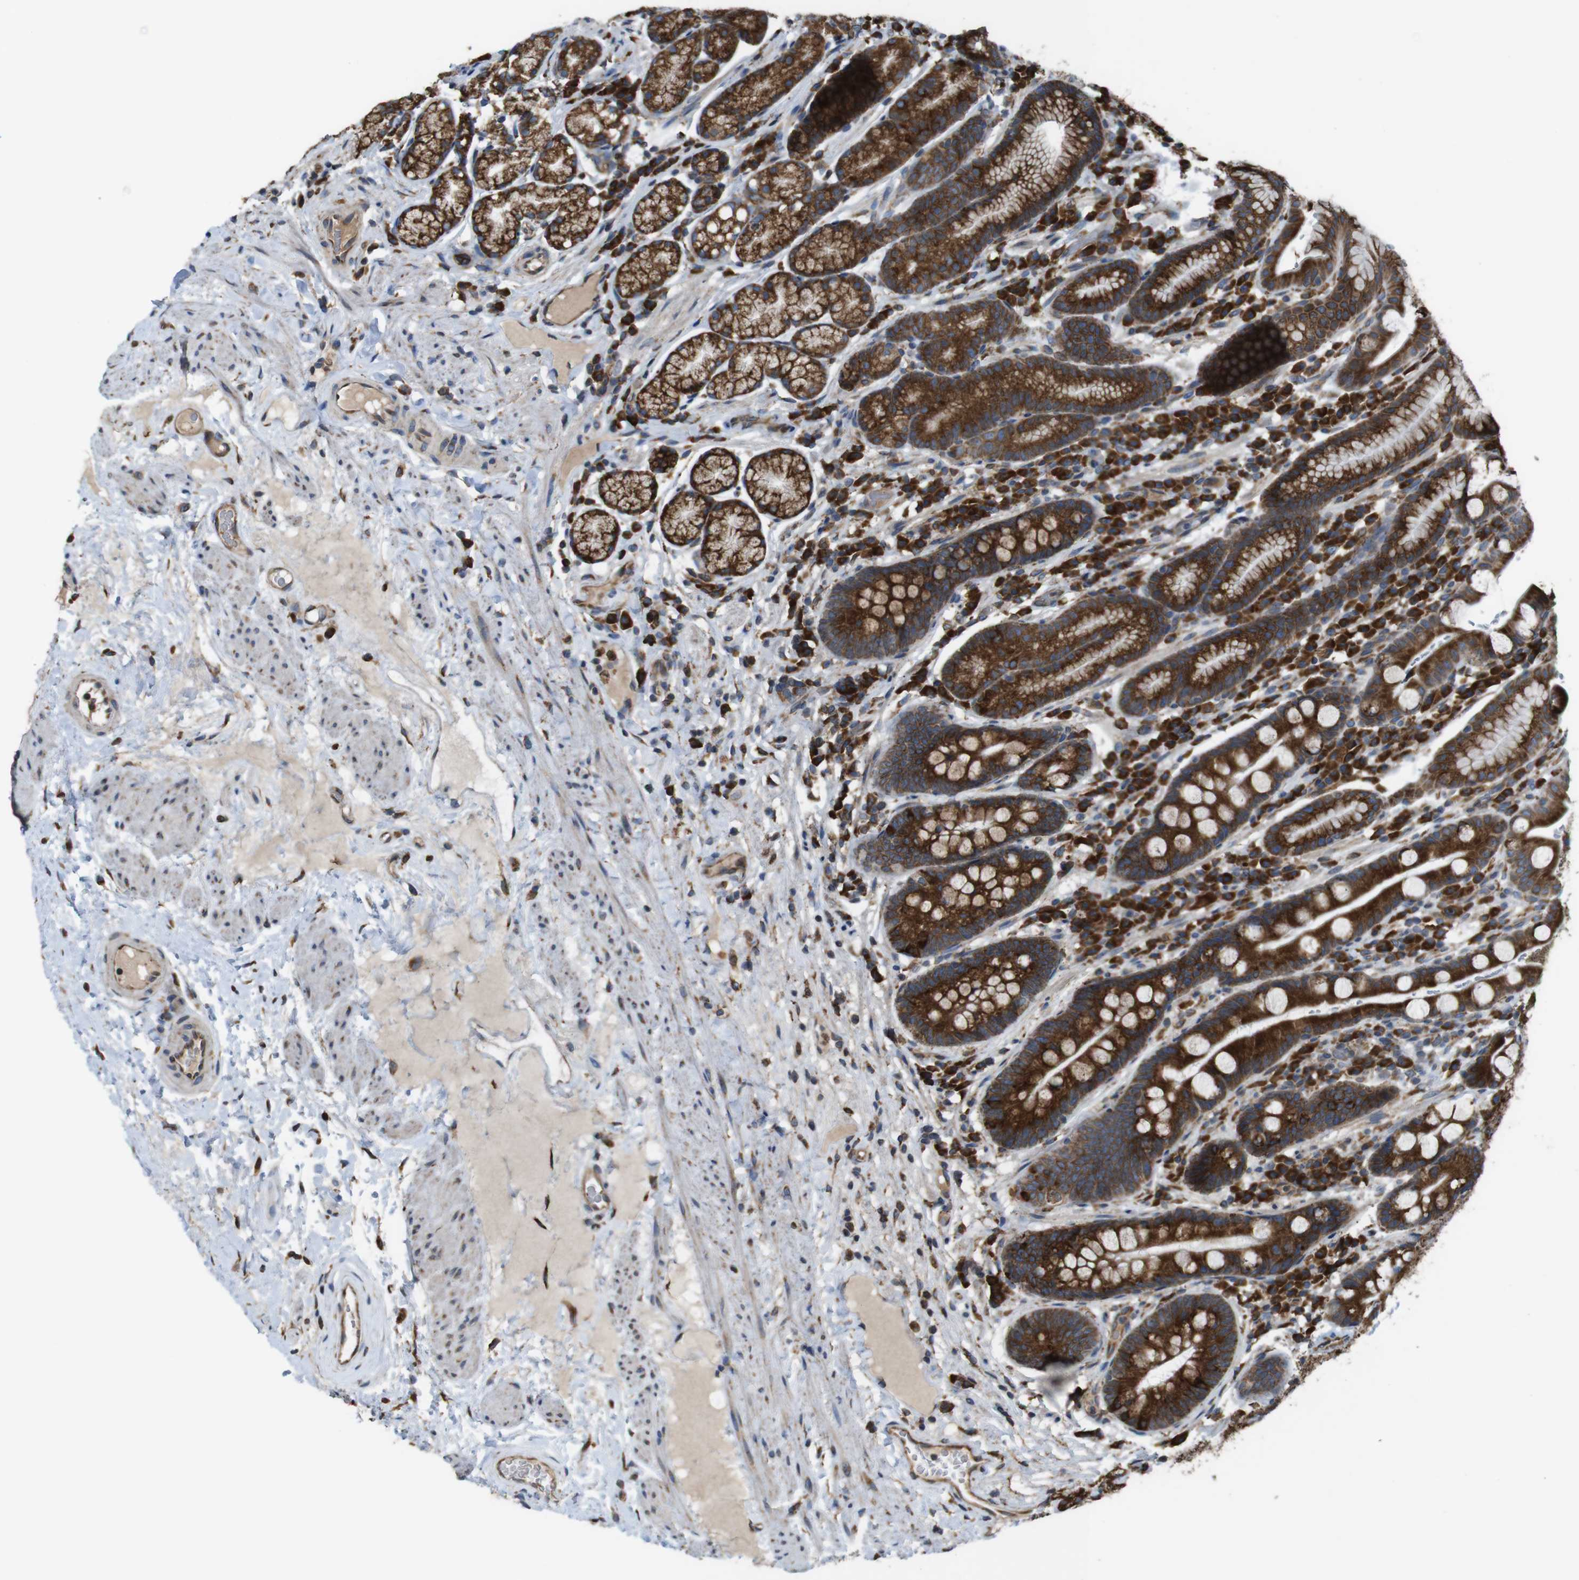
{"staining": {"intensity": "strong", "quantity": ">75%", "location": "cytoplasmic/membranous"}, "tissue": "stomach", "cell_type": "Glandular cells", "image_type": "normal", "snomed": [{"axis": "morphology", "description": "Normal tissue, NOS"}, {"axis": "topography", "description": "Stomach, lower"}], "caption": "Strong cytoplasmic/membranous positivity is appreciated in about >75% of glandular cells in unremarkable stomach.", "gene": "UGGT1", "patient": {"sex": "male", "age": 52}}